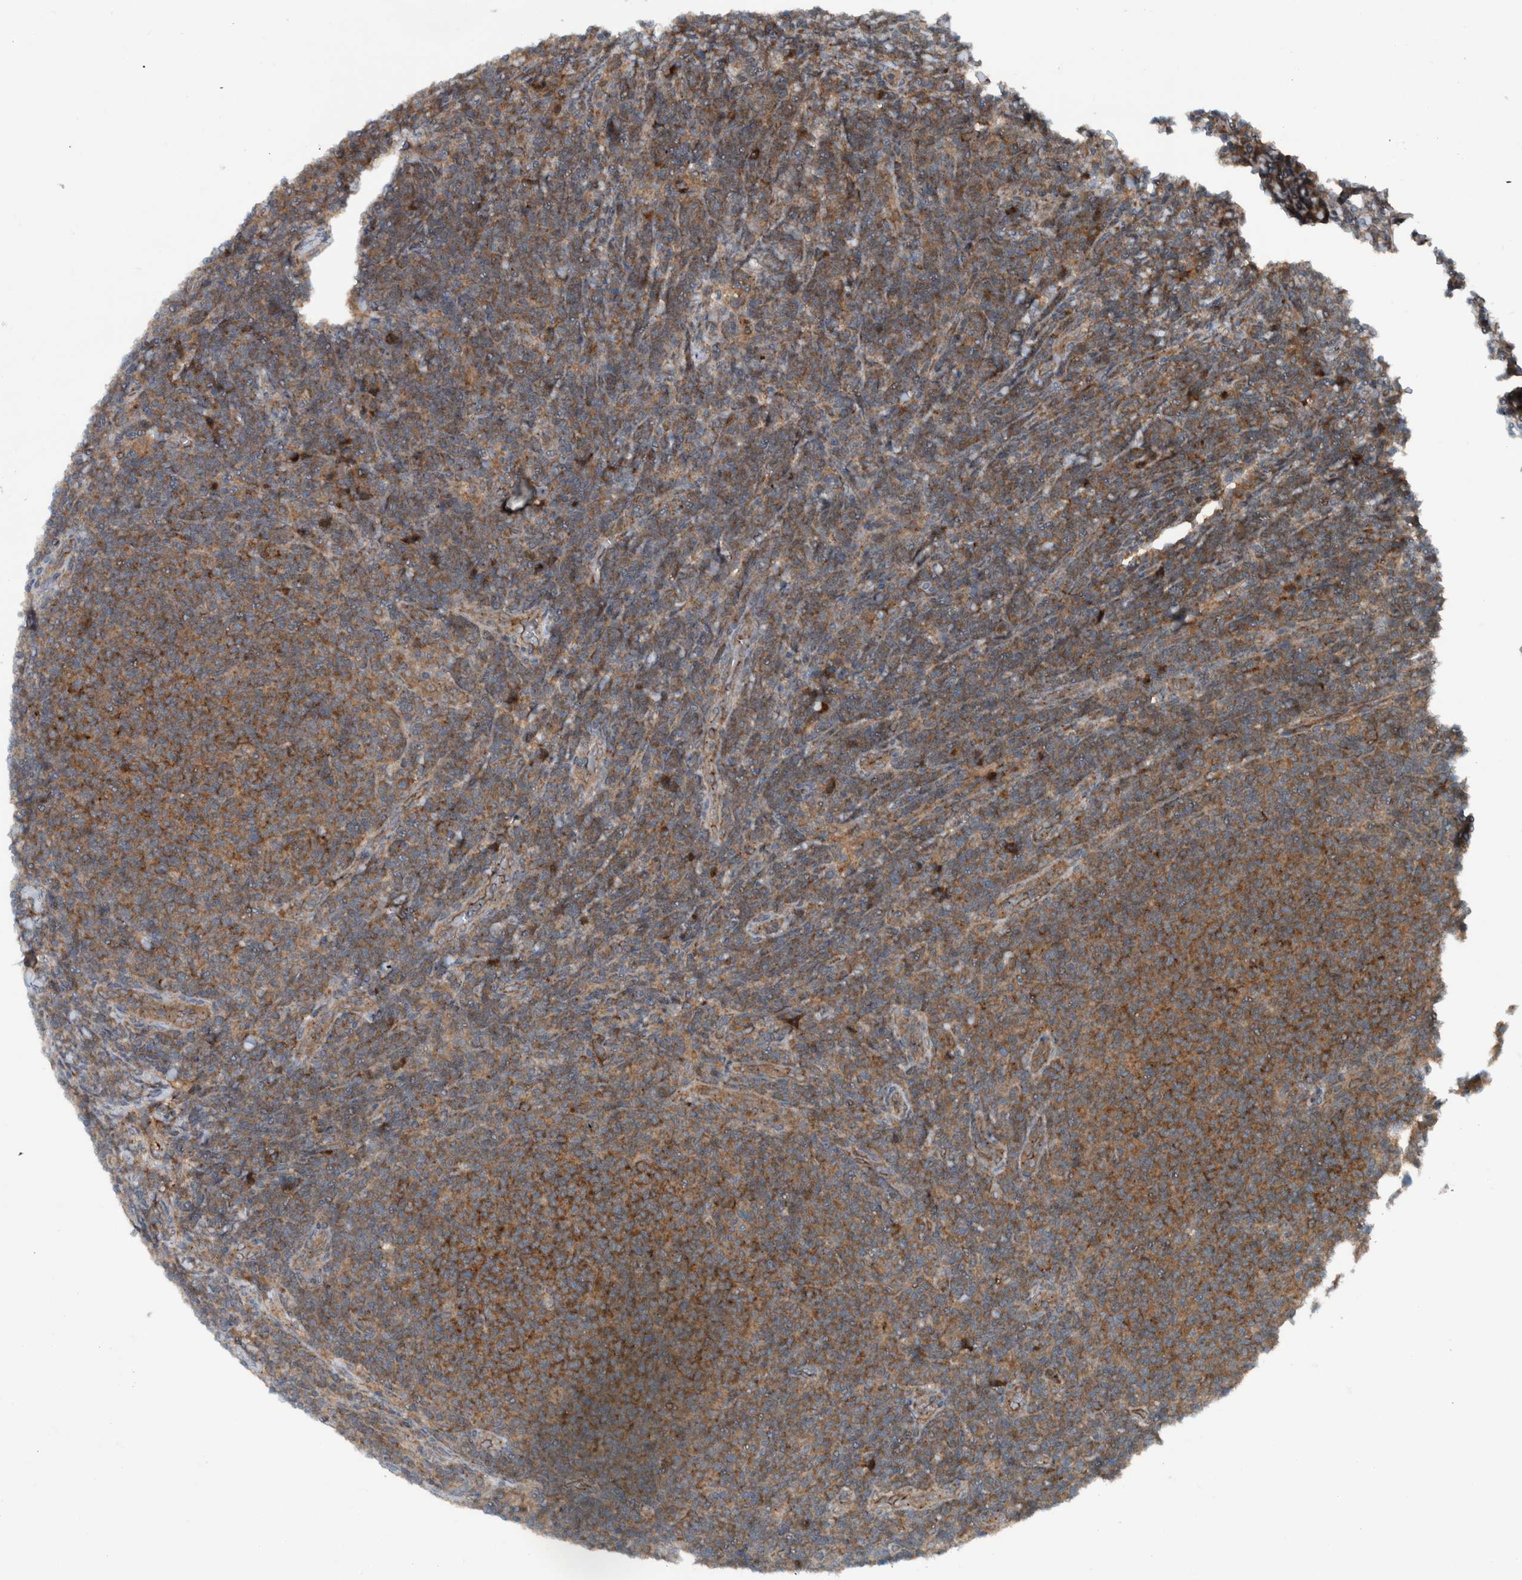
{"staining": {"intensity": "moderate", "quantity": ">75%", "location": "cytoplasmic/membranous"}, "tissue": "lymphoma", "cell_type": "Tumor cells", "image_type": "cancer", "snomed": [{"axis": "morphology", "description": "Malignant lymphoma, non-Hodgkin's type, Low grade"}, {"axis": "topography", "description": "Lymph node"}], "caption": "This is a micrograph of immunohistochemistry (IHC) staining of low-grade malignant lymphoma, non-Hodgkin's type, which shows moderate expression in the cytoplasmic/membranous of tumor cells.", "gene": "CUEDC1", "patient": {"sex": "male", "age": 66}}